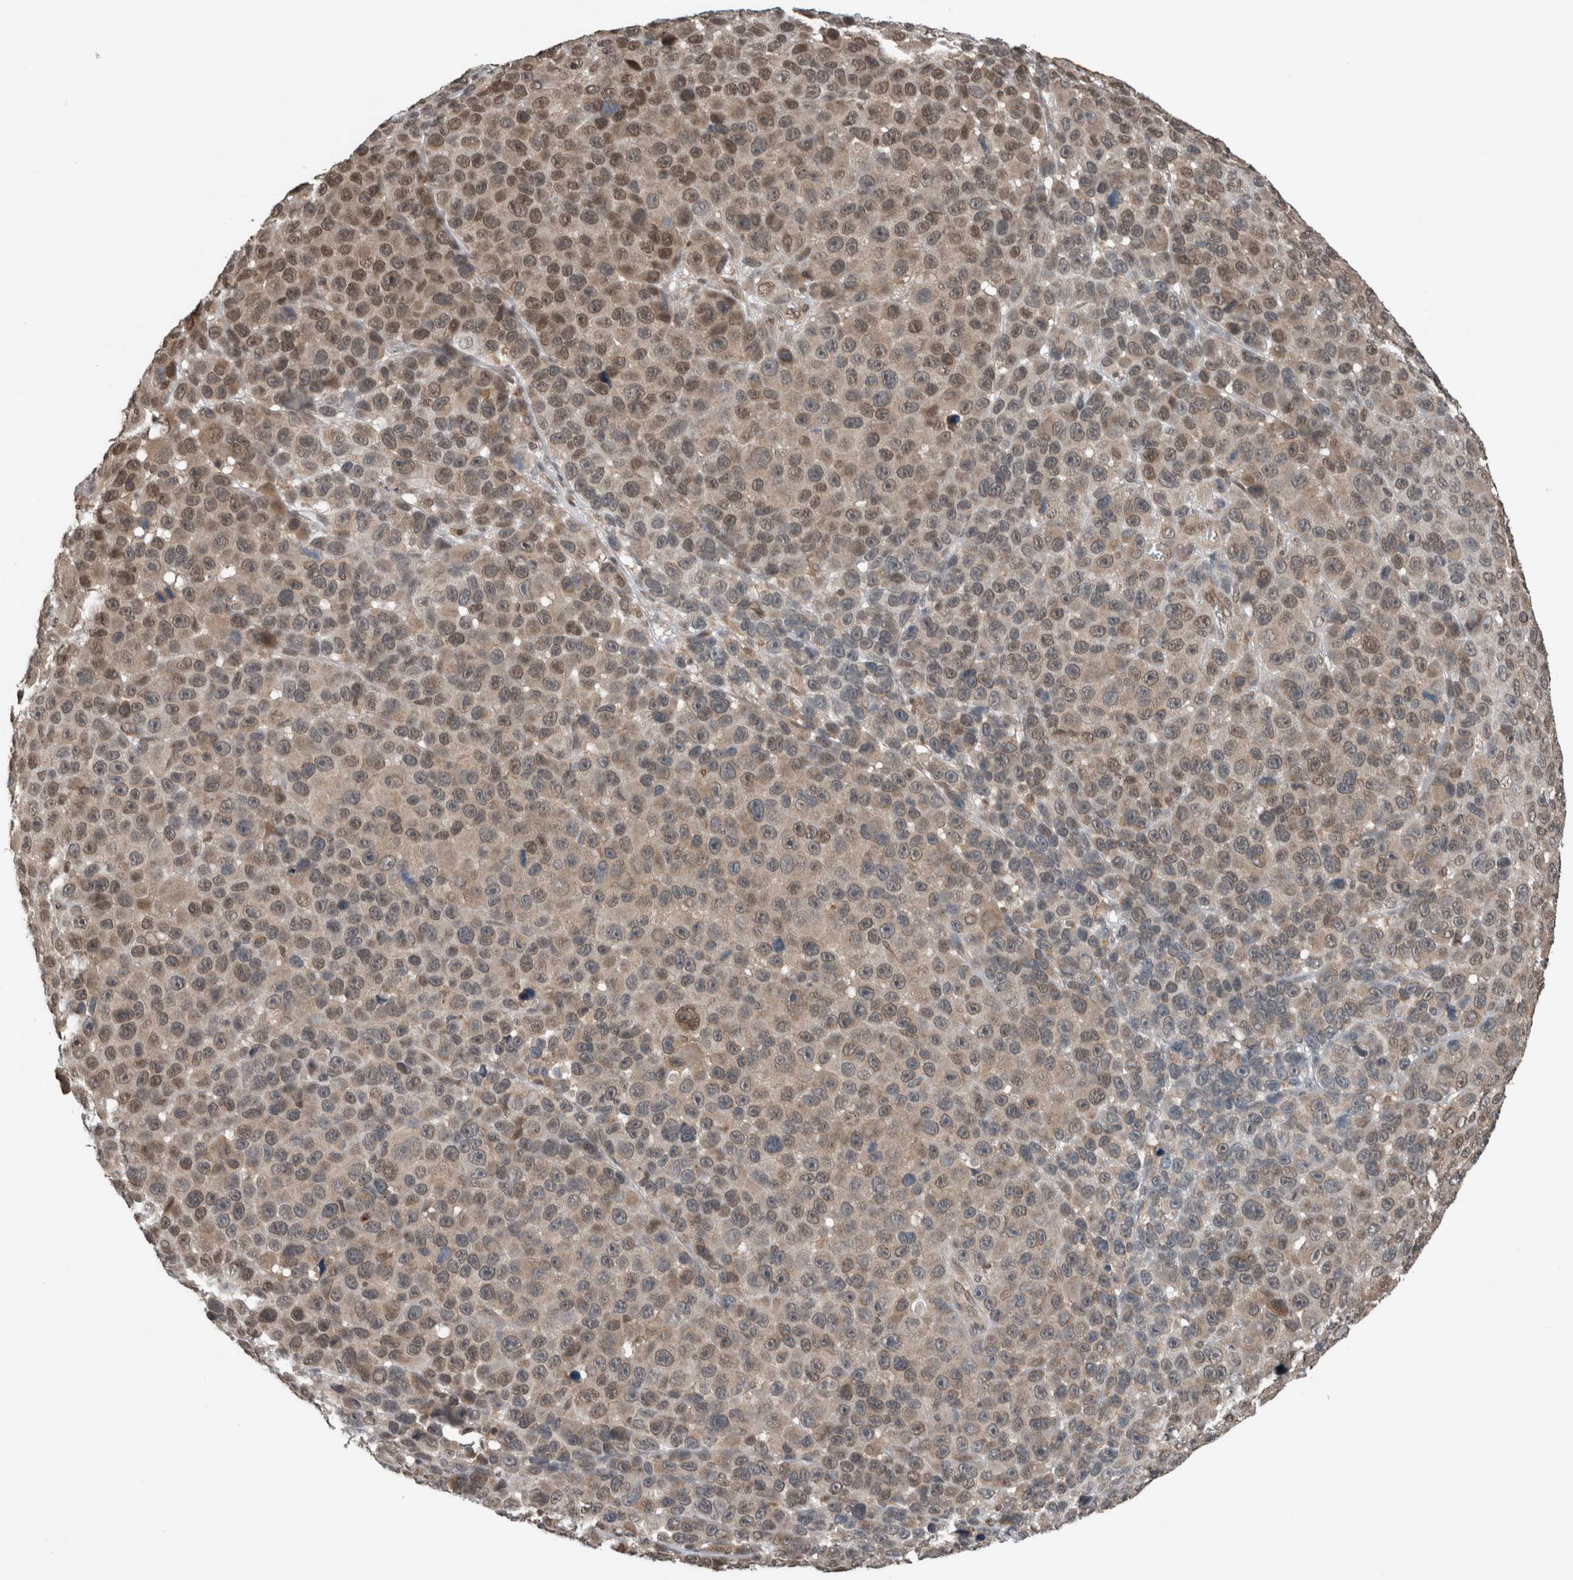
{"staining": {"intensity": "weak", "quantity": "25%-75%", "location": "cytoplasmic/membranous,nuclear"}, "tissue": "melanoma", "cell_type": "Tumor cells", "image_type": "cancer", "snomed": [{"axis": "morphology", "description": "Malignant melanoma, NOS"}, {"axis": "topography", "description": "Skin"}], "caption": "IHC of malignant melanoma exhibits low levels of weak cytoplasmic/membranous and nuclear positivity in about 25%-75% of tumor cells.", "gene": "SPAG7", "patient": {"sex": "male", "age": 53}}